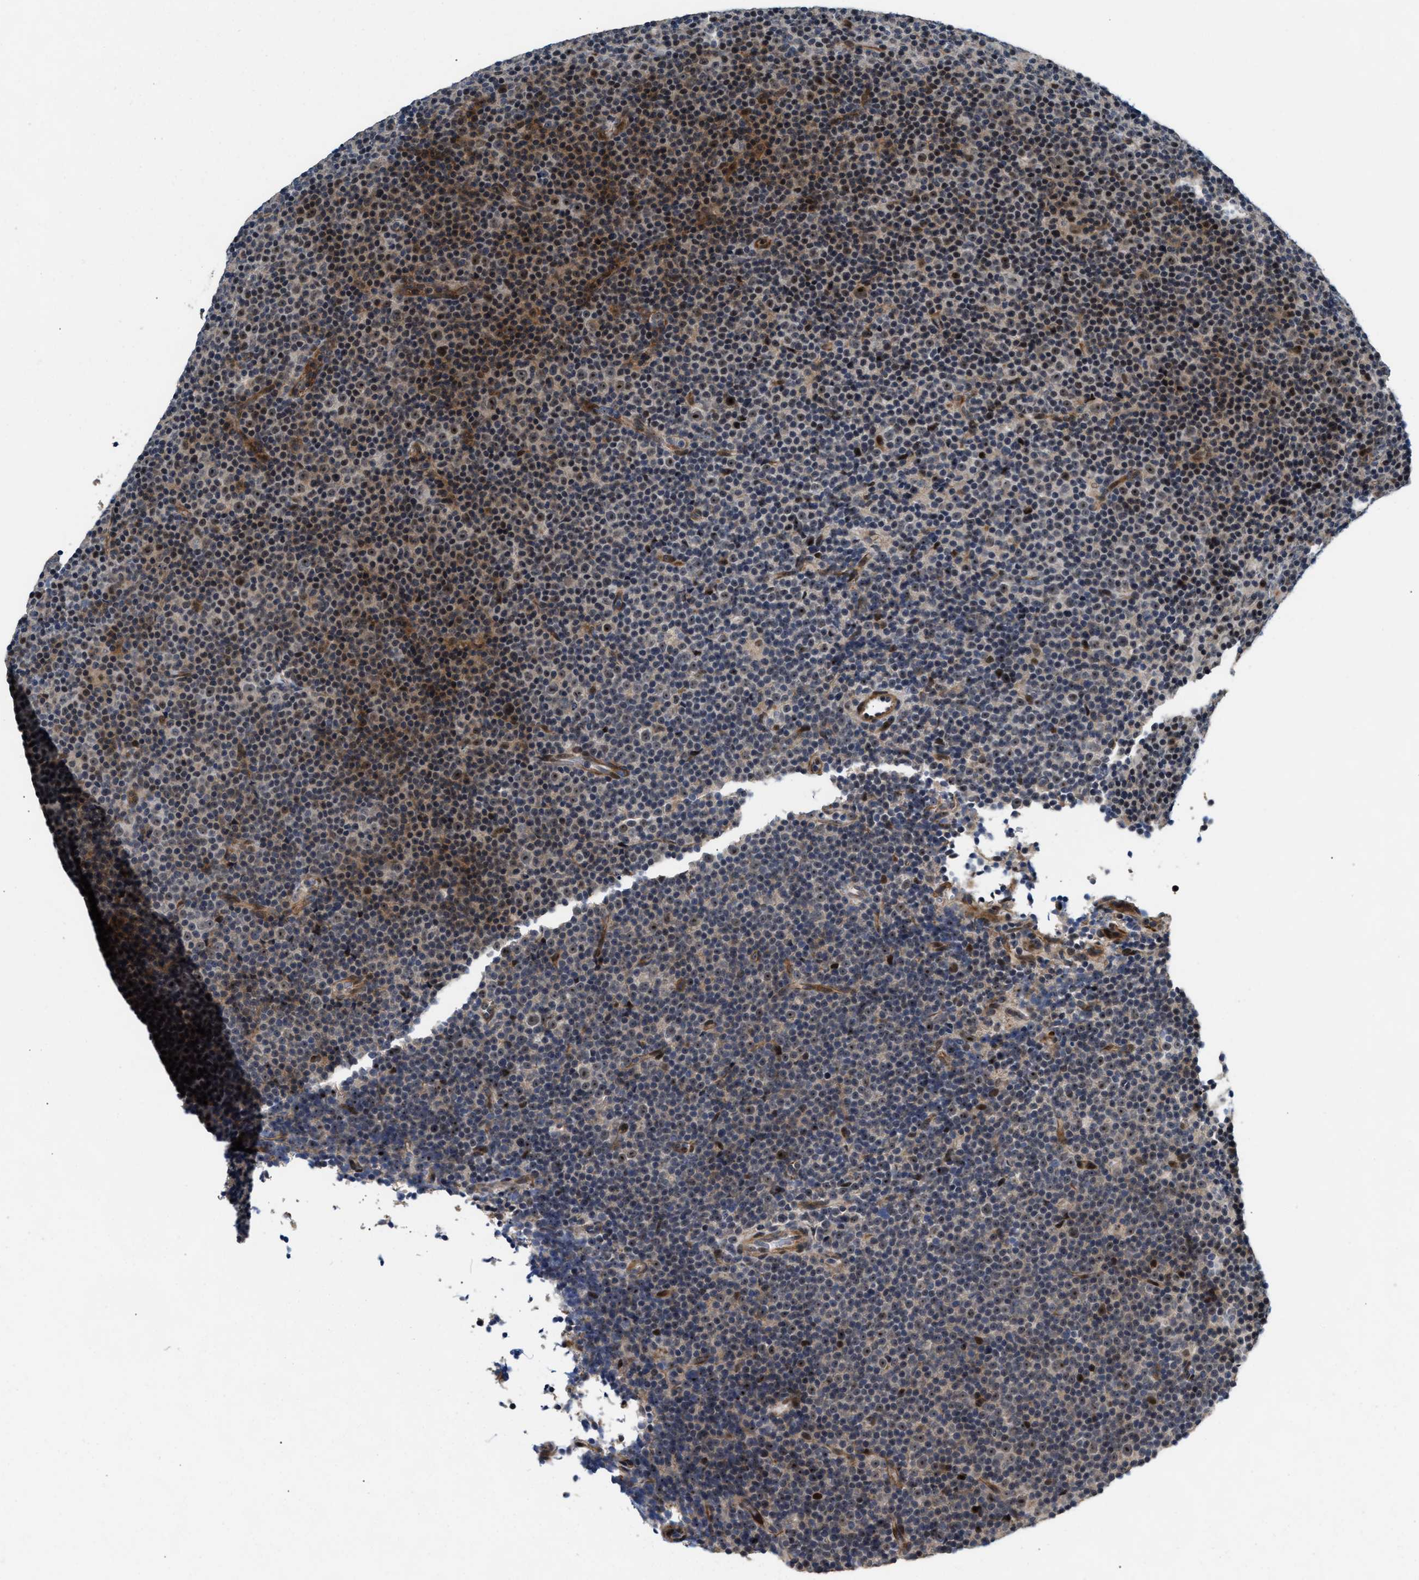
{"staining": {"intensity": "moderate", "quantity": ">75%", "location": "nuclear"}, "tissue": "lymphoma", "cell_type": "Tumor cells", "image_type": "cancer", "snomed": [{"axis": "morphology", "description": "Malignant lymphoma, non-Hodgkin's type, Low grade"}, {"axis": "topography", "description": "Lymph node"}], "caption": "DAB (3,3'-diaminobenzidine) immunohistochemical staining of low-grade malignant lymphoma, non-Hodgkin's type exhibits moderate nuclear protein expression in approximately >75% of tumor cells.", "gene": "ALDH3A2", "patient": {"sex": "female", "age": 67}}